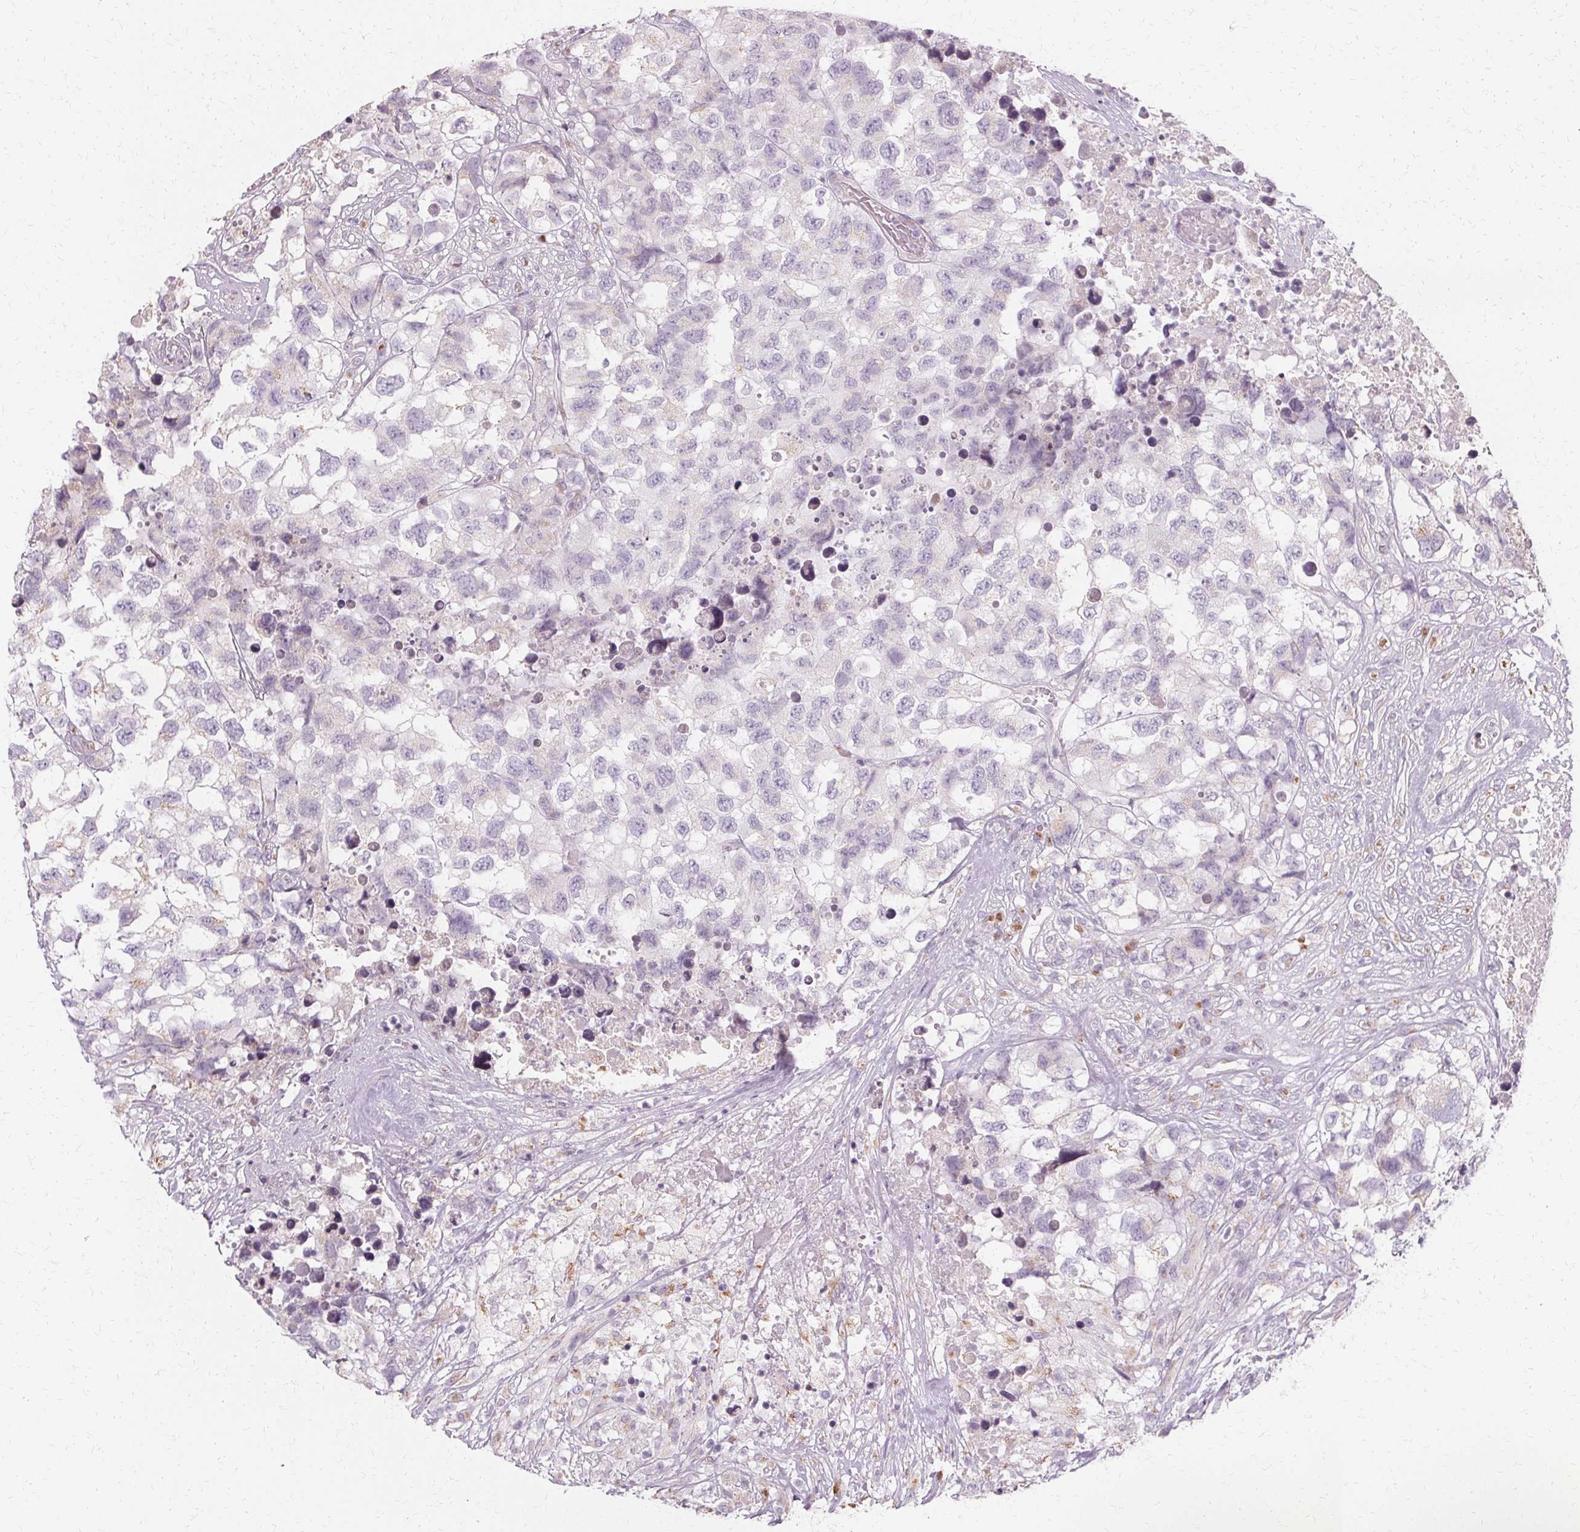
{"staining": {"intensity": "negative", "quantity": "none", "location": "none"}, "tissue": "testis cancer", "cell_type": "Tumor cells", "image_type": "cancer", "snomed": [{"axis": "morphology", "description": "Carcinoma, Embryonal, NOS"}, {"axis": "topography", "description": "Testis"}], "caption": "Testis cancer was stained to show a protein in brown. There is no significant expression in tumor cells. Brightfield microscopy of immunohistochemistry stained with DAB (3,3'-diaminobenzidine) (brown) and hematoxylin (blue), captured at high magnification.", "gene": "FCRL3", "patient": {"sex": "male", "age": 83}}